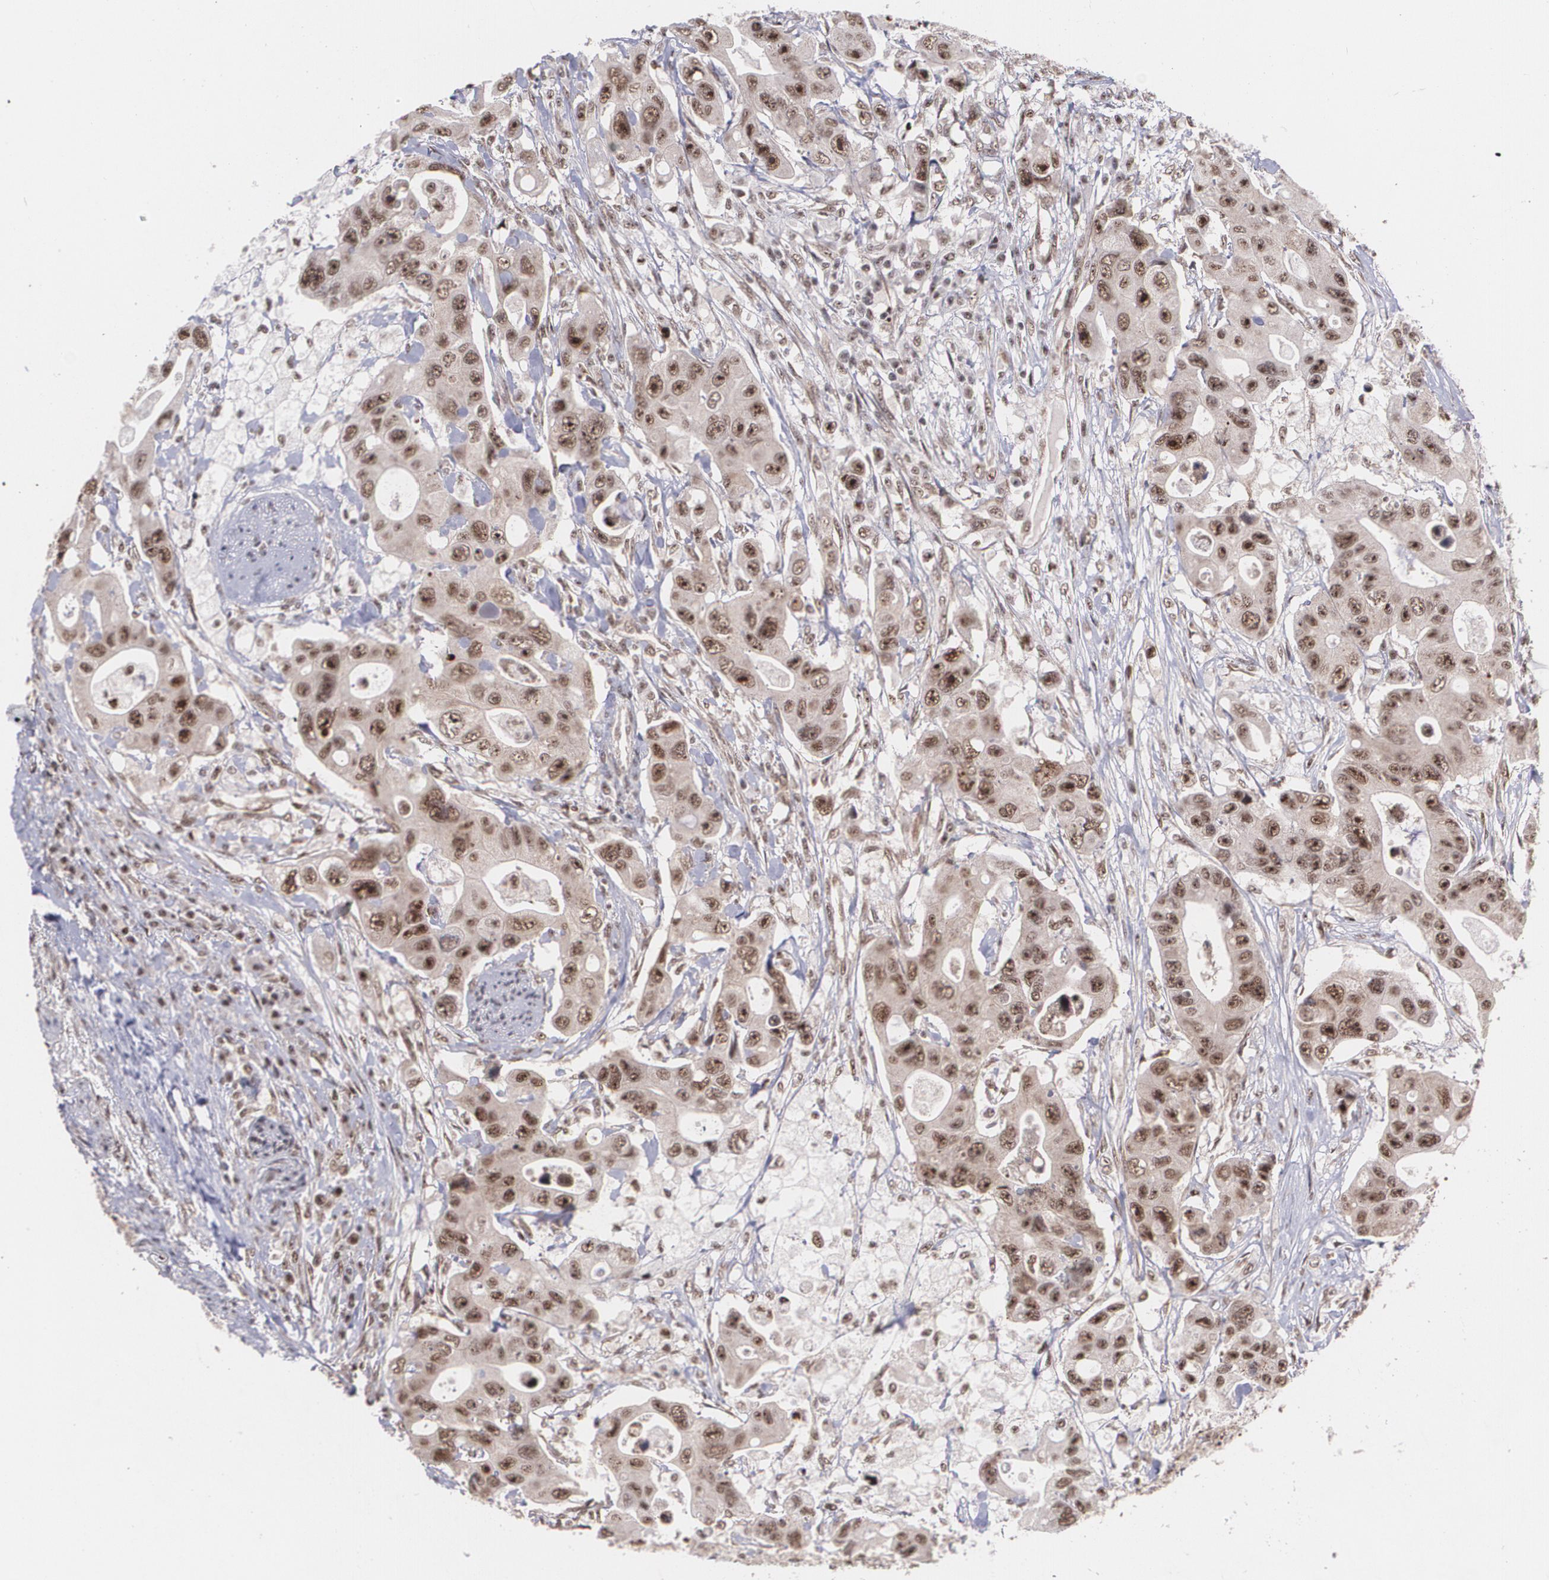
{"staining": {"intensity": "strong", "quantity": ">75%", "location": "cytoplasmic/membranous,nuclear"}, "tissue": "colorectal cancer", "cell_type": "Tumor cells", "image_type": "cancer", "snomed": [{"axis": "morphology", "description": "Adenocarcinoma, NOS"}, {"axis": "topography", "description": "Colon"}], "caption": "Human colorectal cancer stained for a protein (brown) reveals strong cytoplasmic/membranous and nuclear positive staining in approximately >75% of tumor cells.", "gene": "C6orf15", "patient": {"sex": "female", "age": 46}}